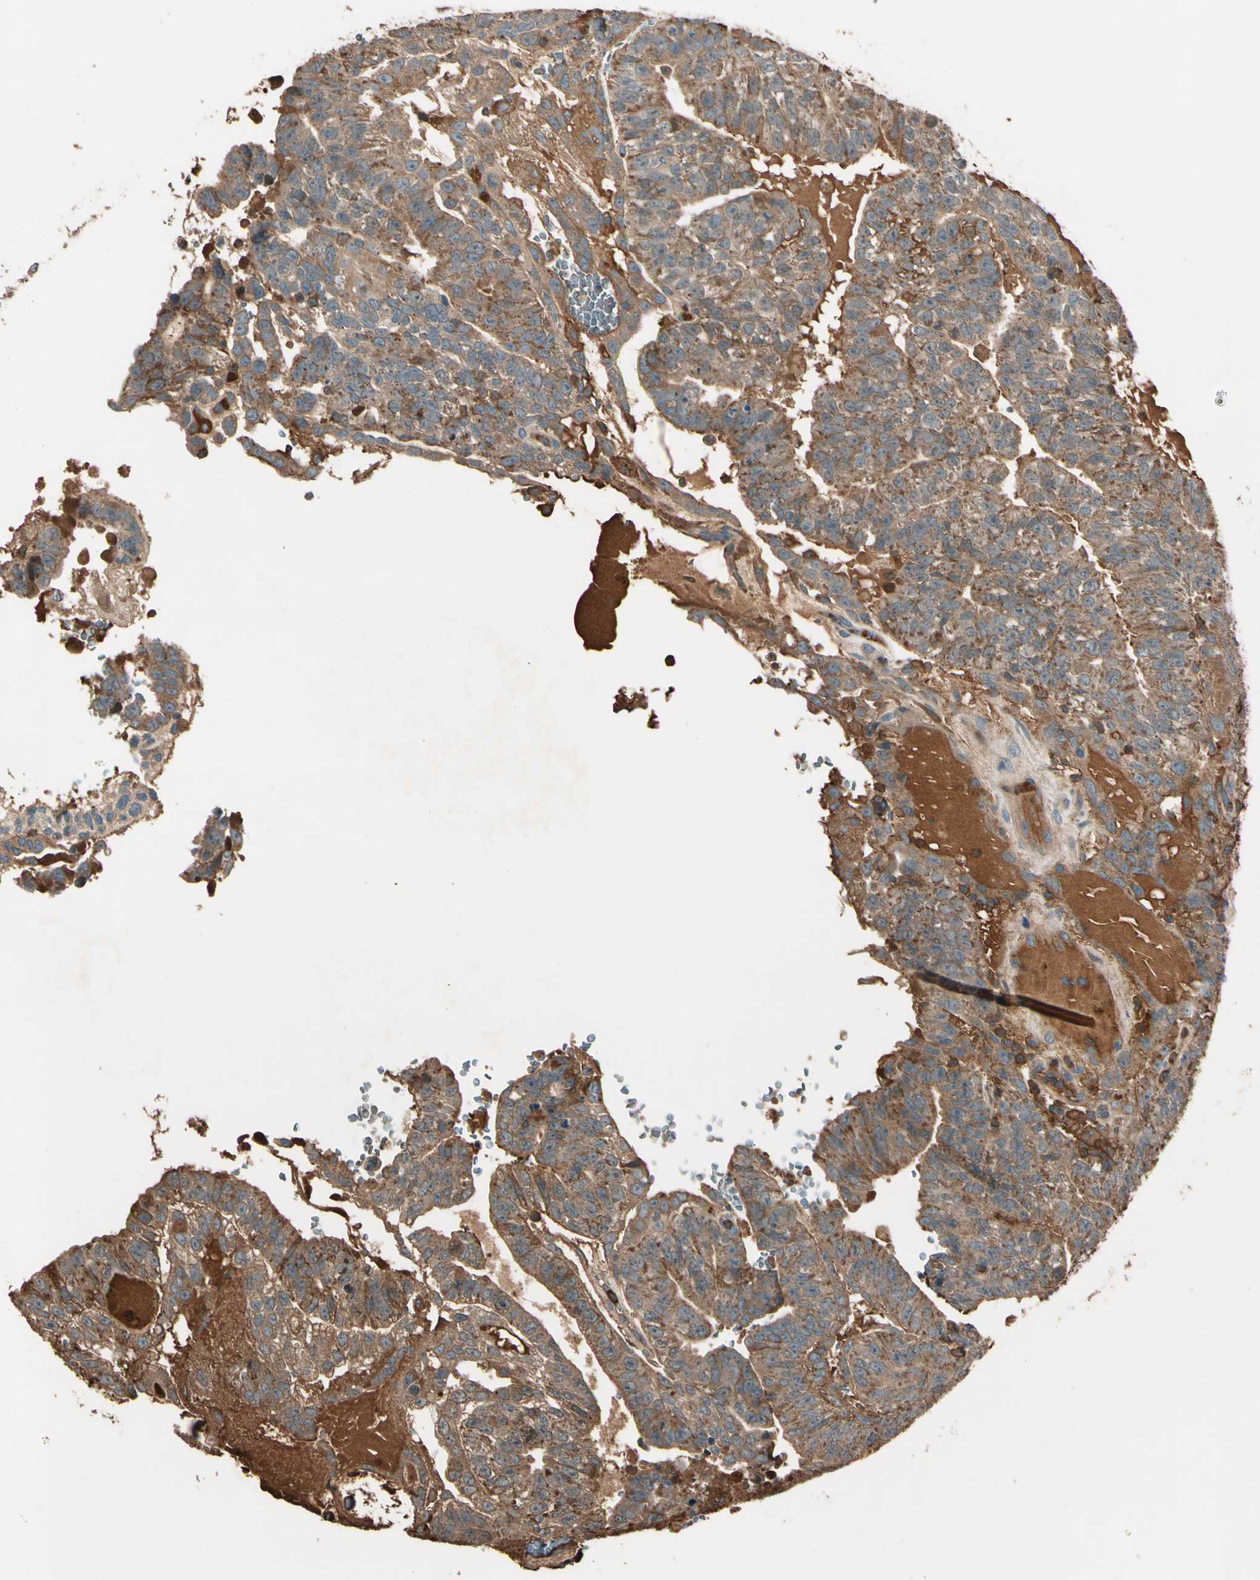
{"staining": {"intensity": "moderate", "quantity": ">75%", "location": "cytoplasmic/membranous"}, "tissue": "testis cancer", "cell_type": "Tumor cells", "image_type": "cancer", "snomed": [{"axis": "morphology", "description": "Seminoma, NOS"}, {"axis": "morphology", "description": "Carcinoma, Embryonal, NOS"}, {"axis": "topography", "description": "Testis"}], "caption": "This micrograph demonstrates seminoma (testis) stained with IHC to label a protein in brown. The cytoplasmic/membranous of tumor cells show moderate positivity for the protein. Nuclei are counter-stained blue.", "gene": "STX11", "patient": {"sex": "male", "age": 52}}